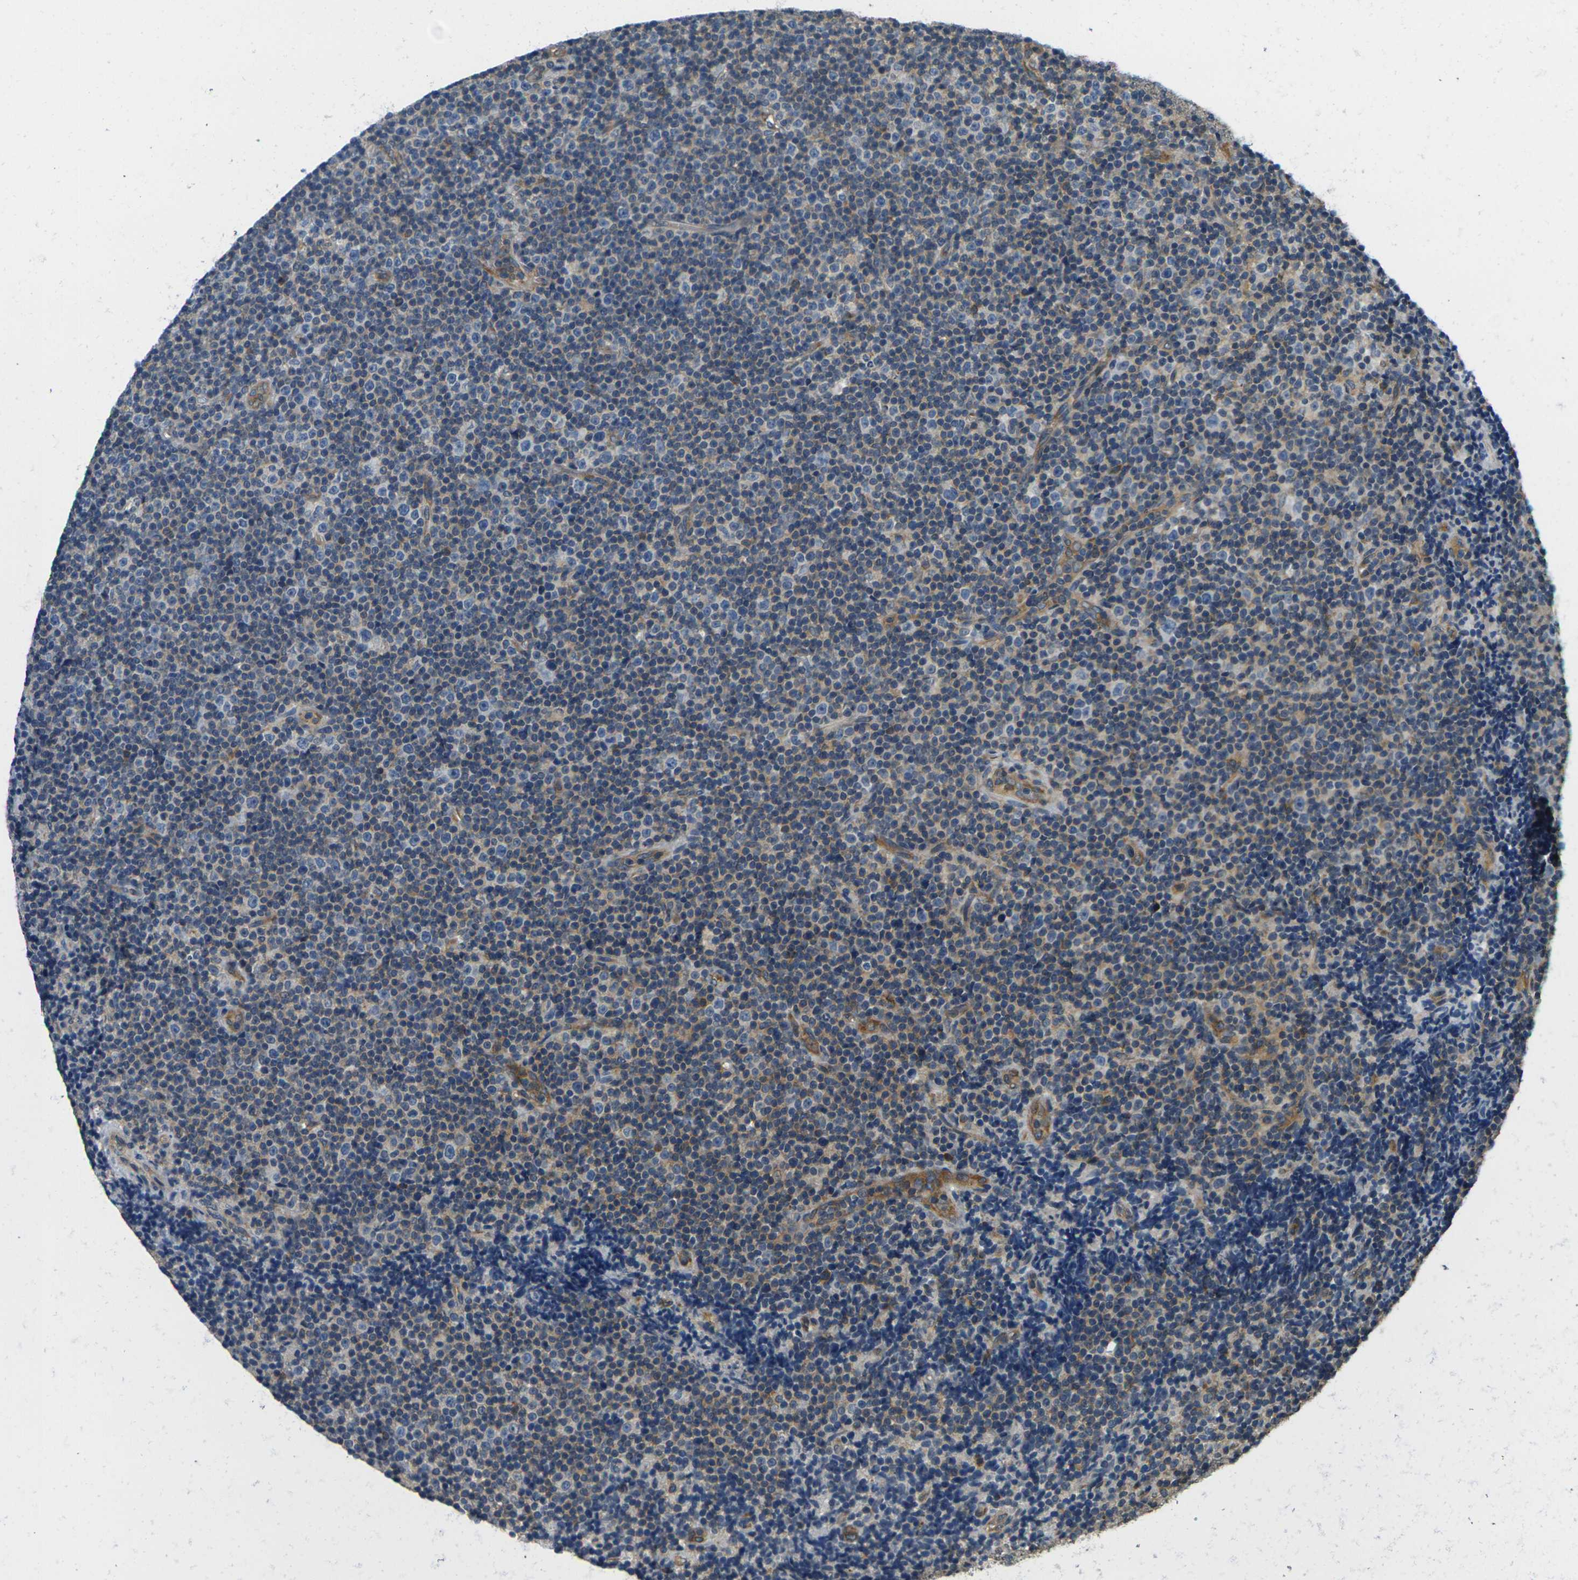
{"staining": {"intensity": "weak", "quantity": ">75%", "location": "cytoplasmic/membranous"}, "tissue": "lymphoma", "cell_type": "Tumor cells", "image_type": "cancer", "snomed": [{"axis": "morphology", "description": "Malignant lymphoma, non-Hodgkin's type, Low grade"}, {"axis": "topography", "description": "Lymph node"}], "caption": "Lymphoma tissue exhibits weak cytoplasmic/membranous staining in about >75% of tumor cells", "gene": "CAST", "patient": {"sex": "female", "age": 67}}